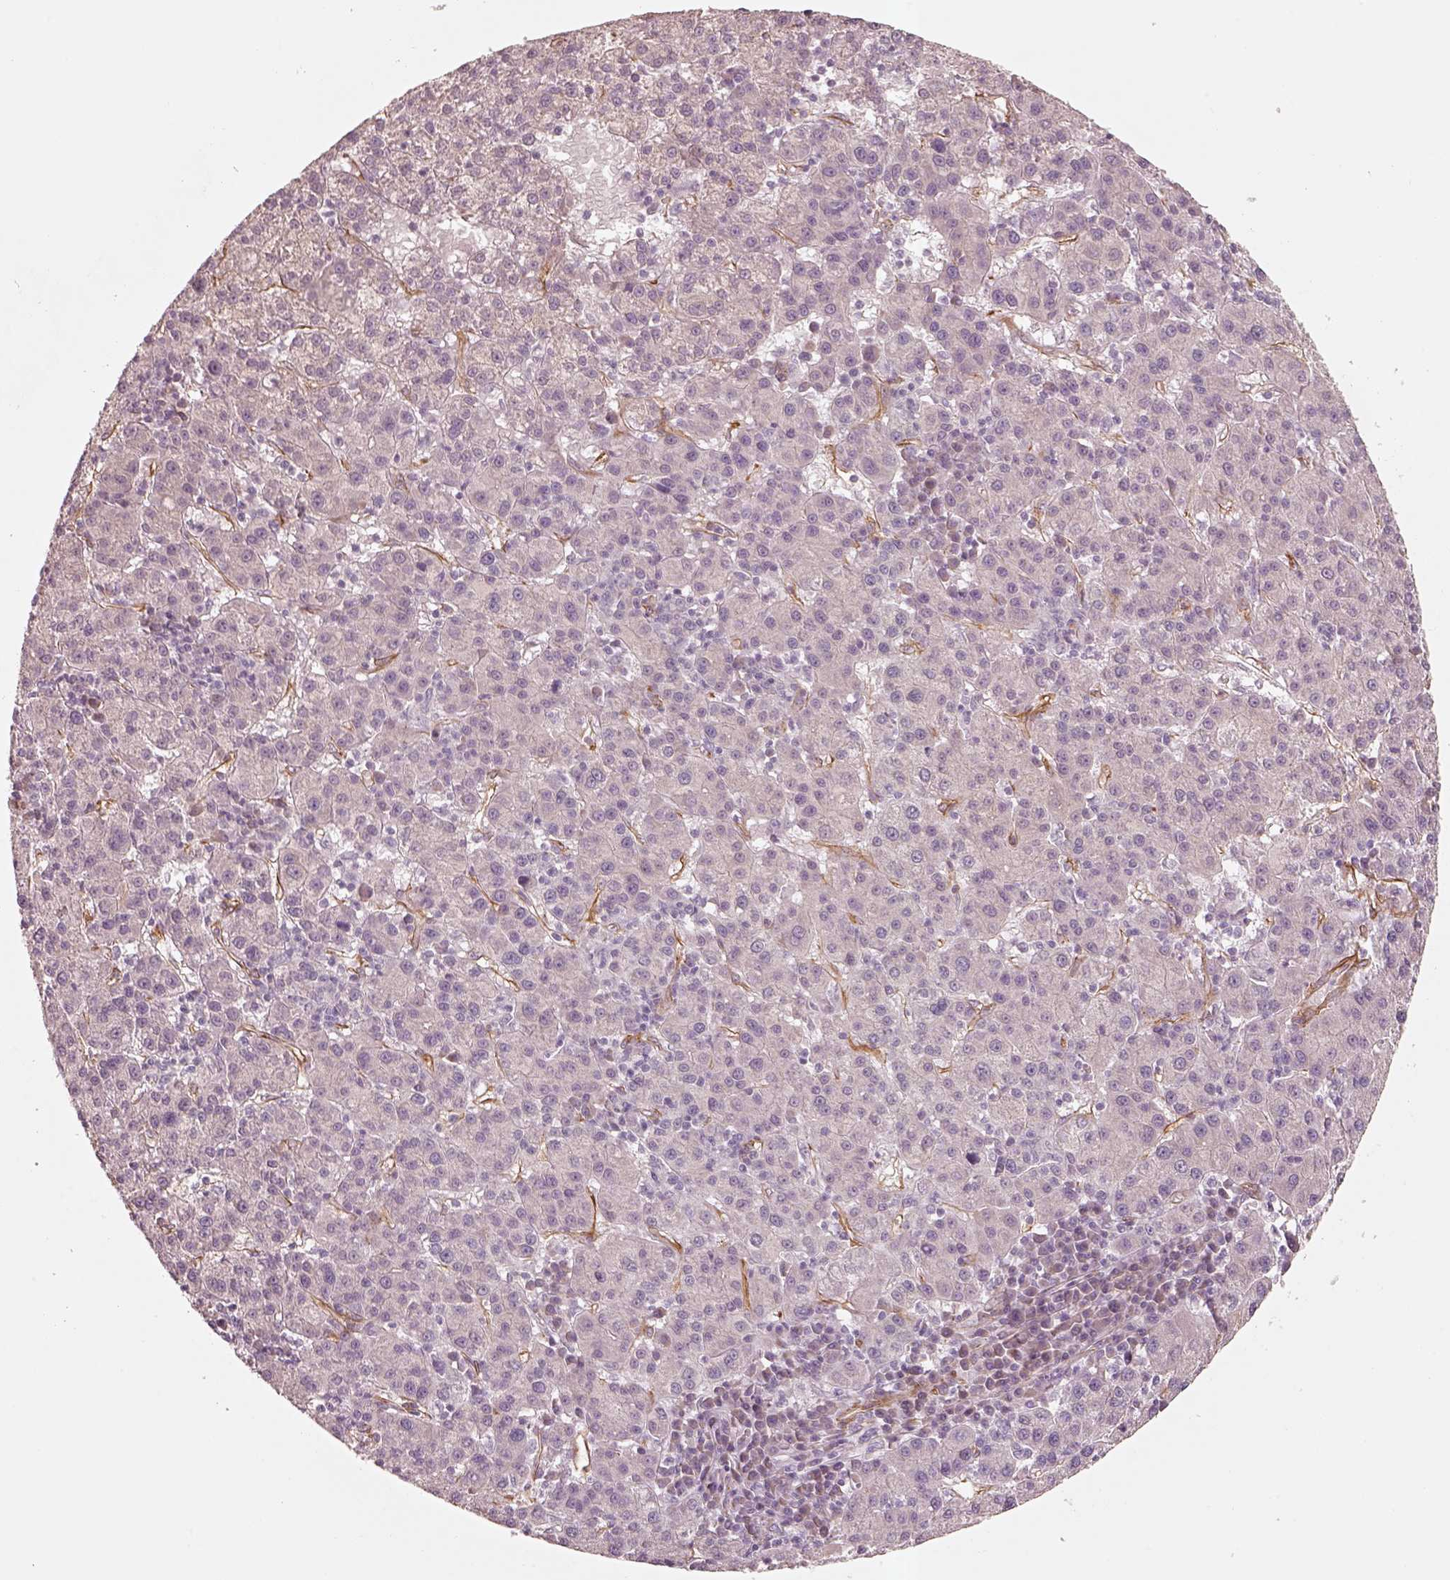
{"staining": {"intensity": "negative", "quantity": "none", "location": "none"}, "tissue": "liver cancer", "cell_type": "Tumor cells", "image_type": "cancer", "snomed": [{"axis": "morphology", "description": "Carcinoma, Hepatocellular, NOS"}, {"axis": "topography", "description": "Liver"}], "caption": "Tumor cells show no significant positivity in liver cancer (hepatocellular carcinoma).", "gene": "CRYM", "patient": {"sex": "female", "age": 60}}